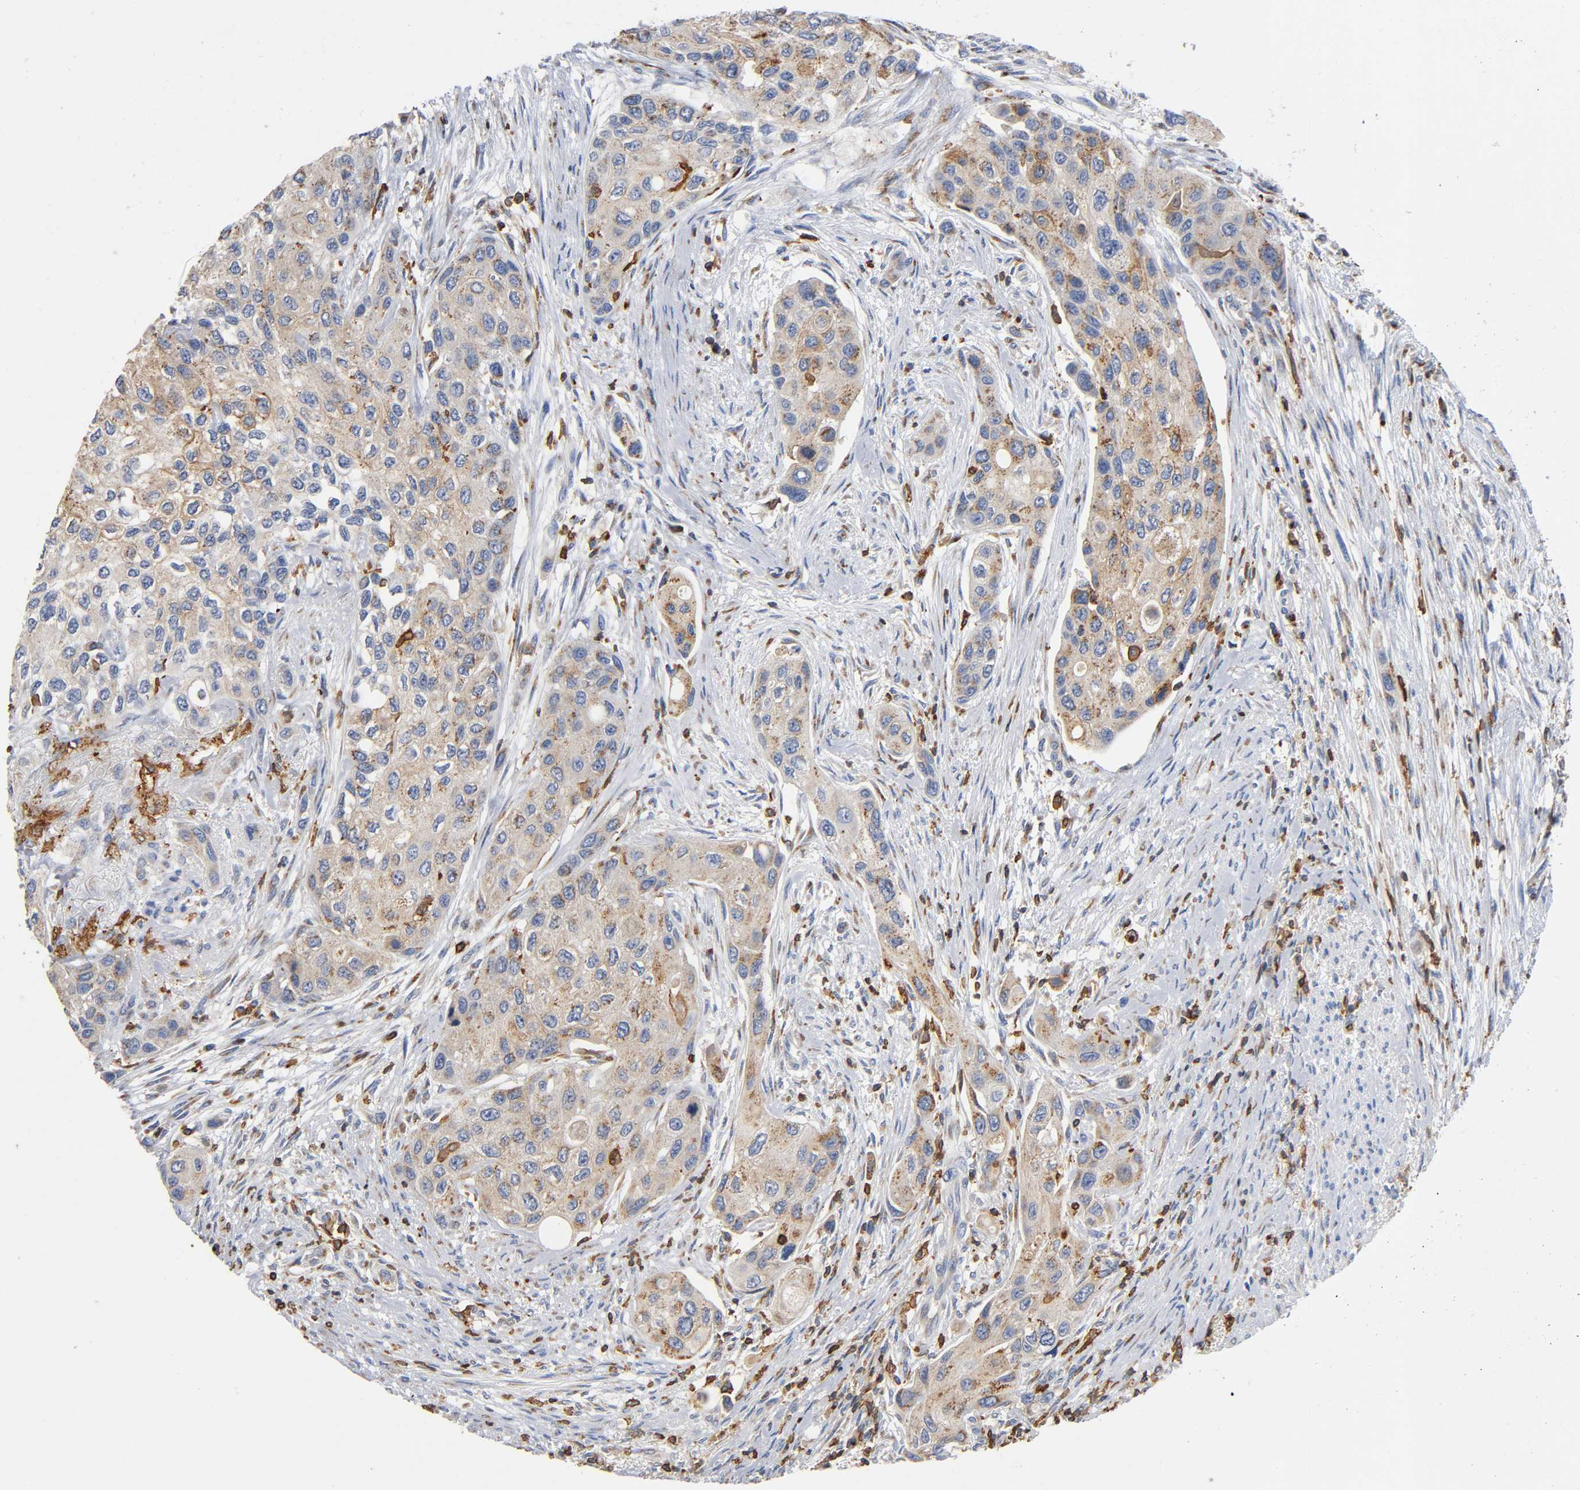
{"staining": {"intensity": "weak", "quantity": ">75%", "location": "cytoplasmic/membranous"}, "tissue": "urothelial cancer", "cell_type": "Tumor cells", "image_type": "cancer", "snomed": [{"axis": "morphology", "description": "Urothelial carcinoma, High grade"}, {"axis": "topography", "description": "Urinary bladder"}], "caption": "Urothelial cancer was stained to show a protein in brown. There is low levels of weak cytoplasmic/membranous positivity in approximately >75% of tumor cells.", "gene": "CAPN10", "patient": {"sex": "female", "age": 56}}